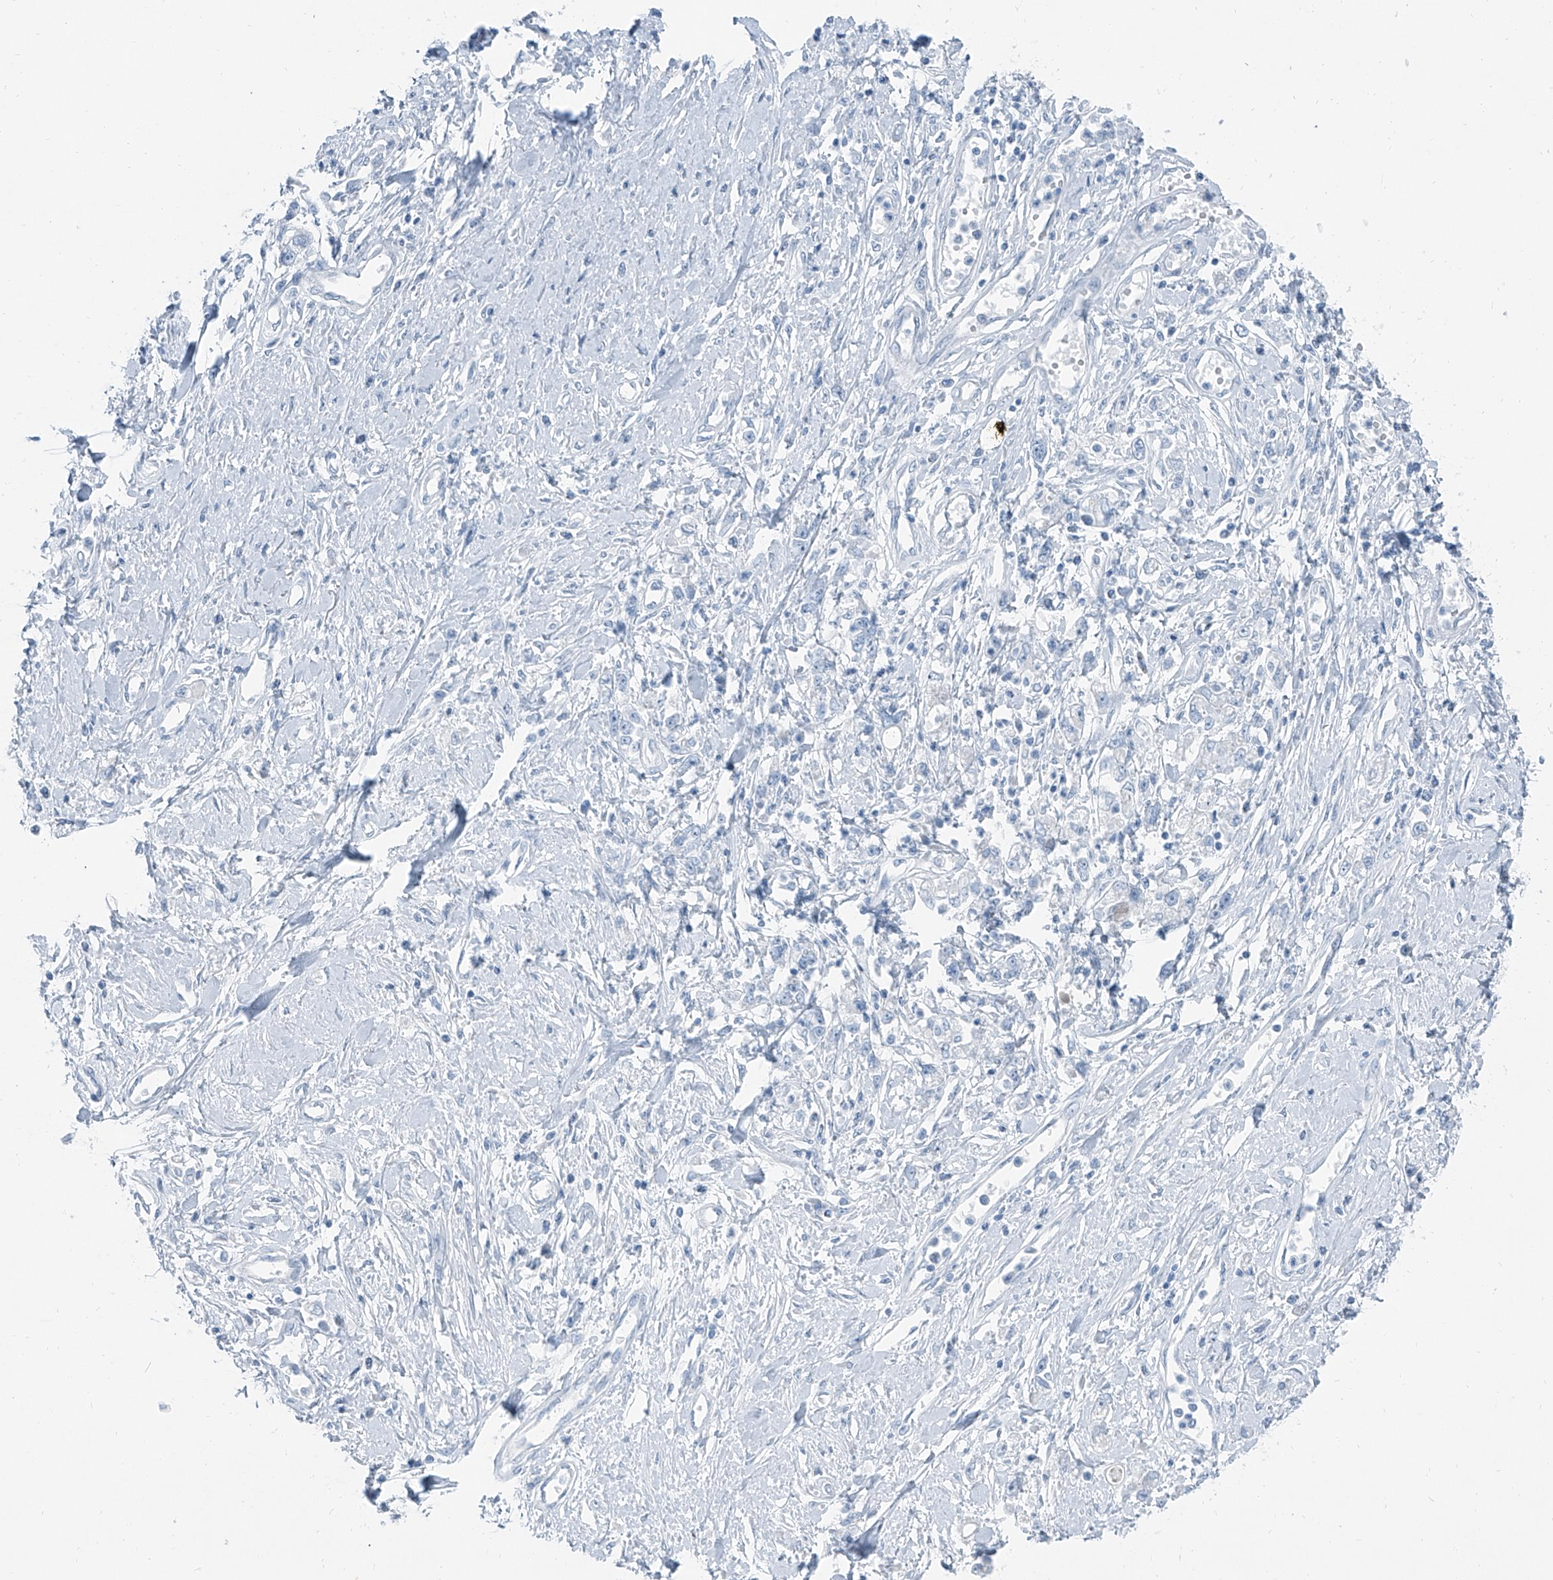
{"staining": {"intensity": "negative", "quantity": "none", "location": "none"}, "tissue": "stomach cancer", "cell_type": "Tumor cells", "image_type": "cancer", "snomed": [{"axis": "morphology", "description": "Adenocarcinoma, NOS"}, {"axis": "topography", "description": "Stomach"}], "caption": "Photomicrograph shows no significant protein staining in tumor cells of stomach cancer (adenocarcinoma).", "gene": "RGN", "patient": {"sex": "female", "age": 76}}